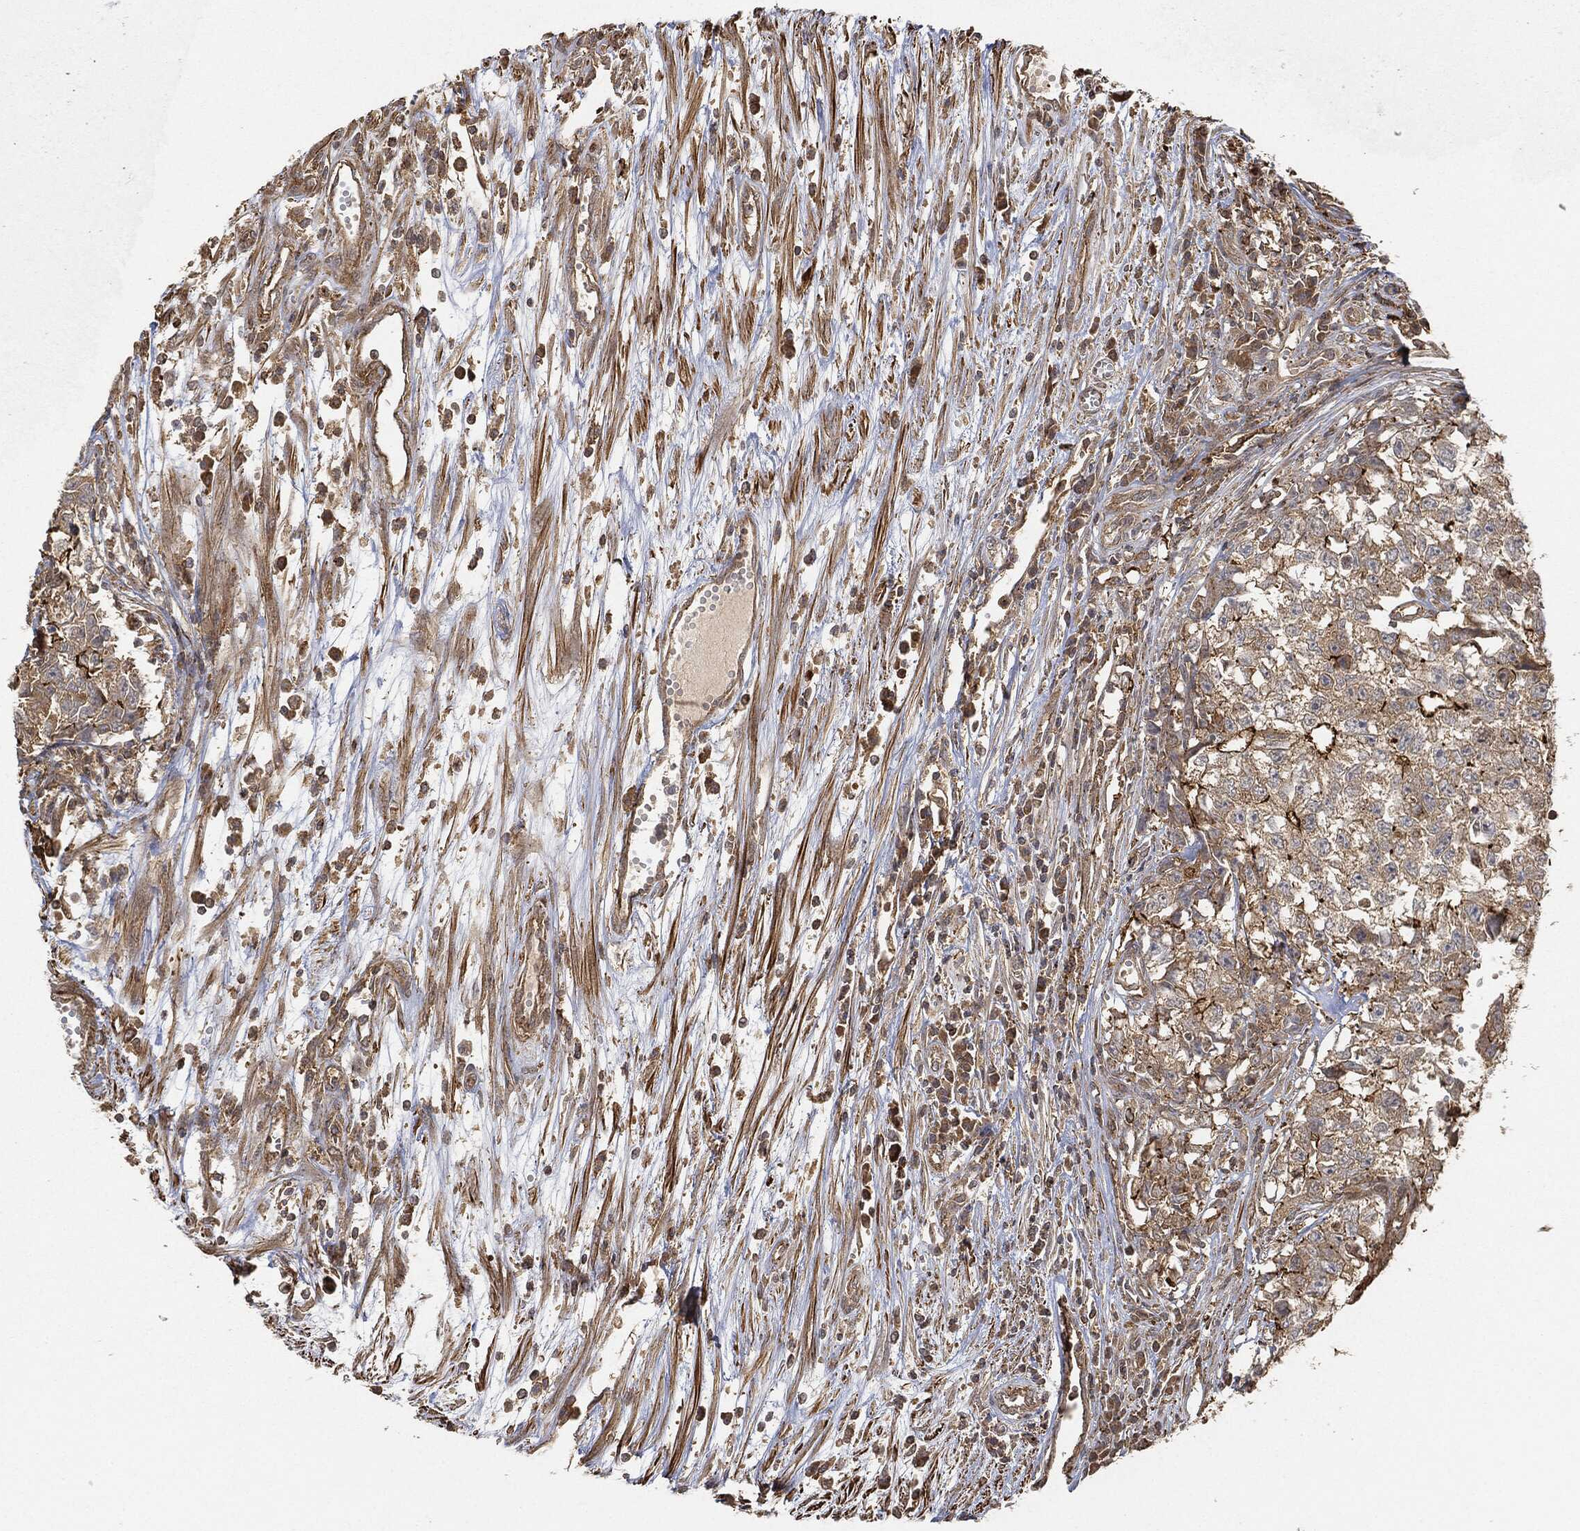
{"staining": {"intensity": "strong", "quantity": "<25%", "location": "cytoplasmic/membranous"}, "tissue": "testis cancer", "cell_type": "Tumor cells", "image_type": "cancer", "snomed": [{"axis": "morphology", "description": "Seminoma, NOS"}, {"axis": "morphology", "description": "Carcinoma, Embryonal, NOS"}, {"axis": "topography", "description": "Testis"}], "caption": "IHC of testis cancer exhibits medium levels of strong cytoplasmic/membranous staining in approximately <25% of tumor cells. The protein of interest is stained brown, and the nuclei are stained in blue (DAB (3,3'-diaminobenzidine) IHC with brightfield microscopy, high magnification).", "gene": "TPT1", "patient": {"sex": "male", "age": 22}}